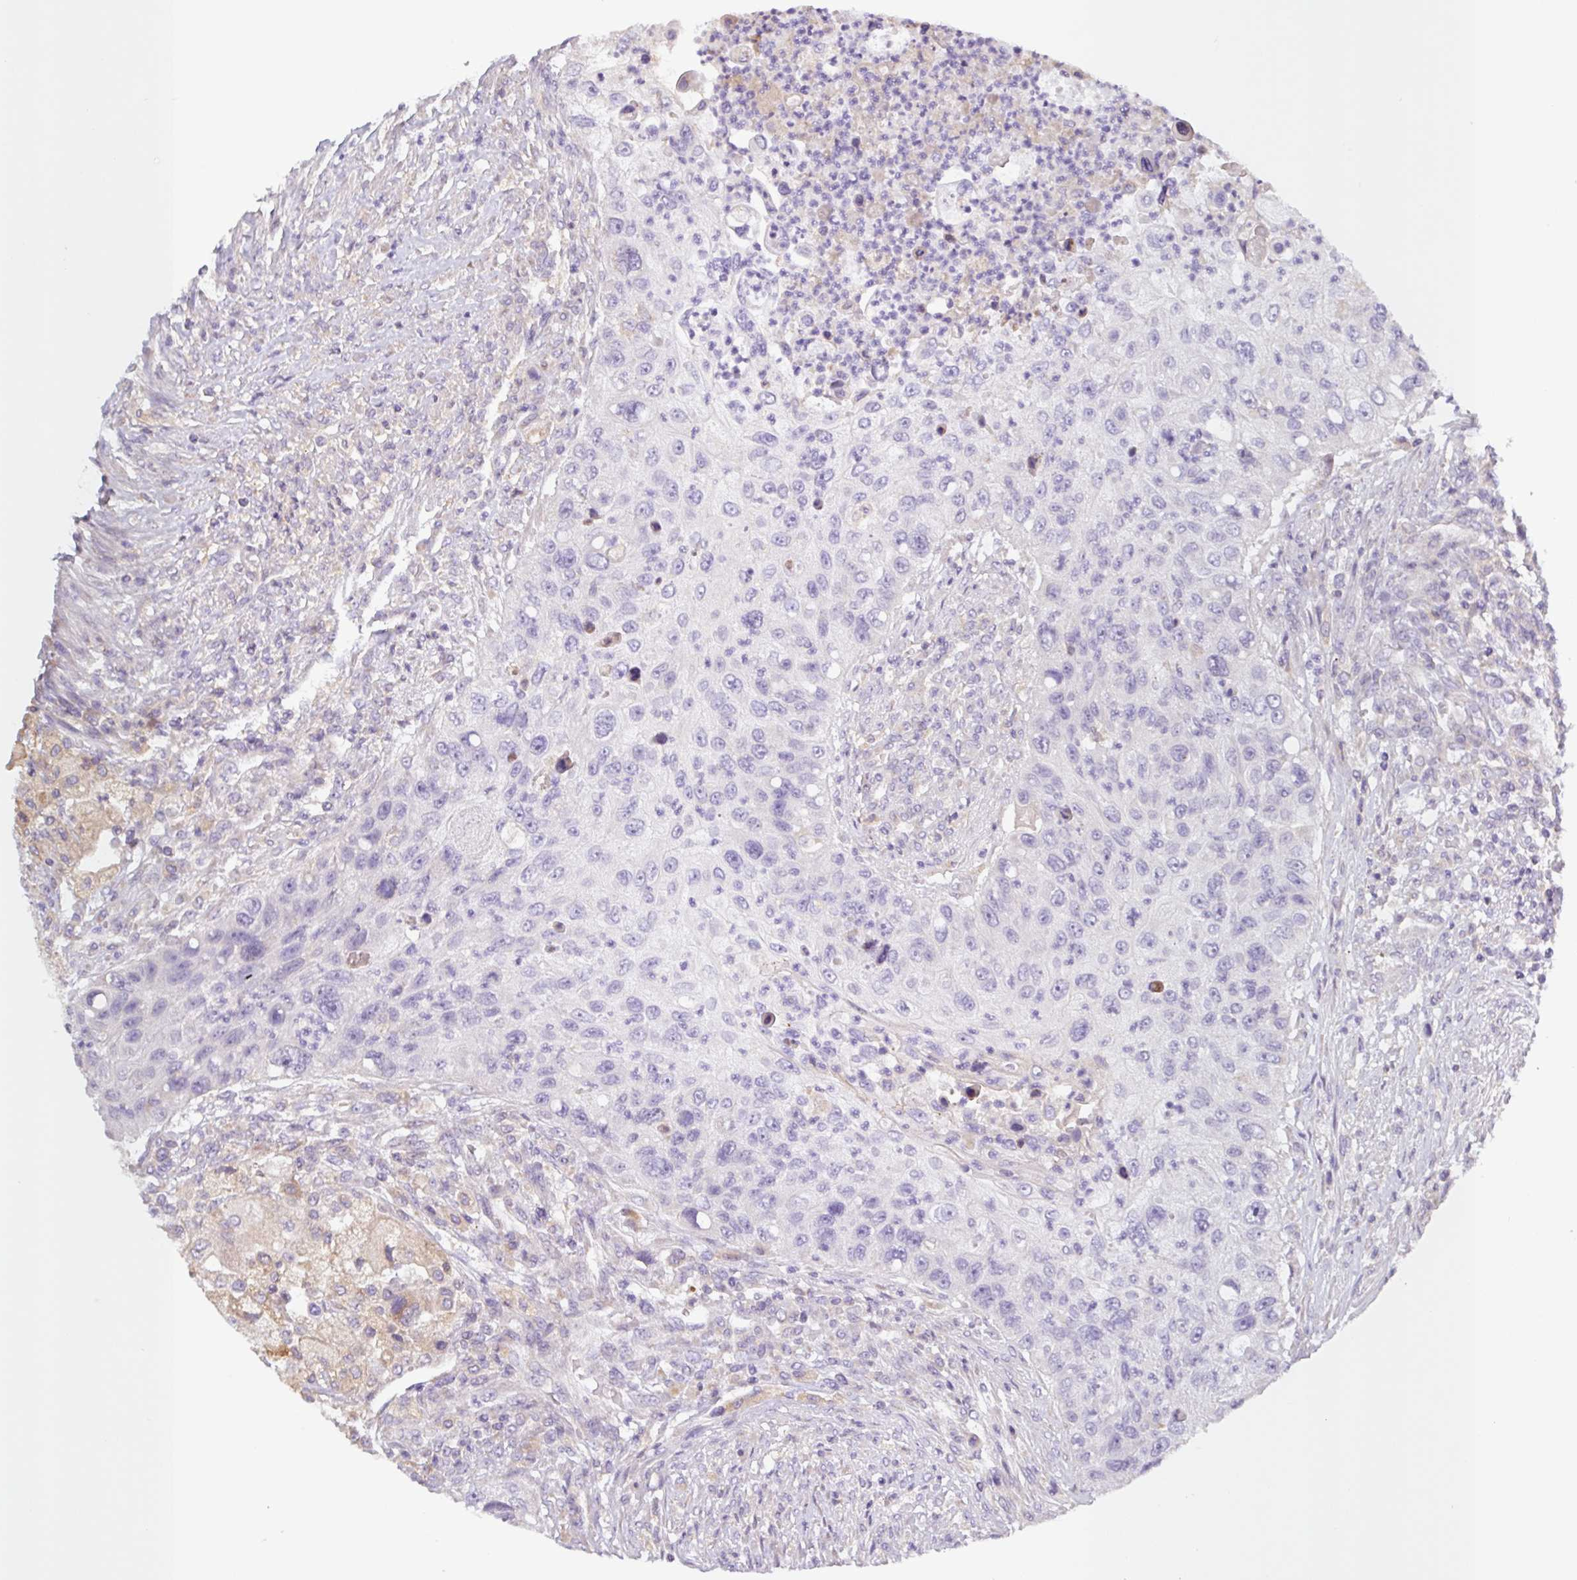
{"staining": {"intensity": "negative", "quantity": "none", "location": "none"}, "tissue": "urothelial cancer", "cell_type": "Tumor cells", "image_type": "cancer", "snomed": [{"axis": "morphology", "description": "Urothelial carcinoma, High grade"}, {"axis": "topography", "description": "Urinary bladder"}], "caption": "This is an IHC image of human urothelial carcinoma (high-grade). There is no positivity in tumor cells.", "gene": "SFTPB", "patient": {"sex": "female", "age": 60}}